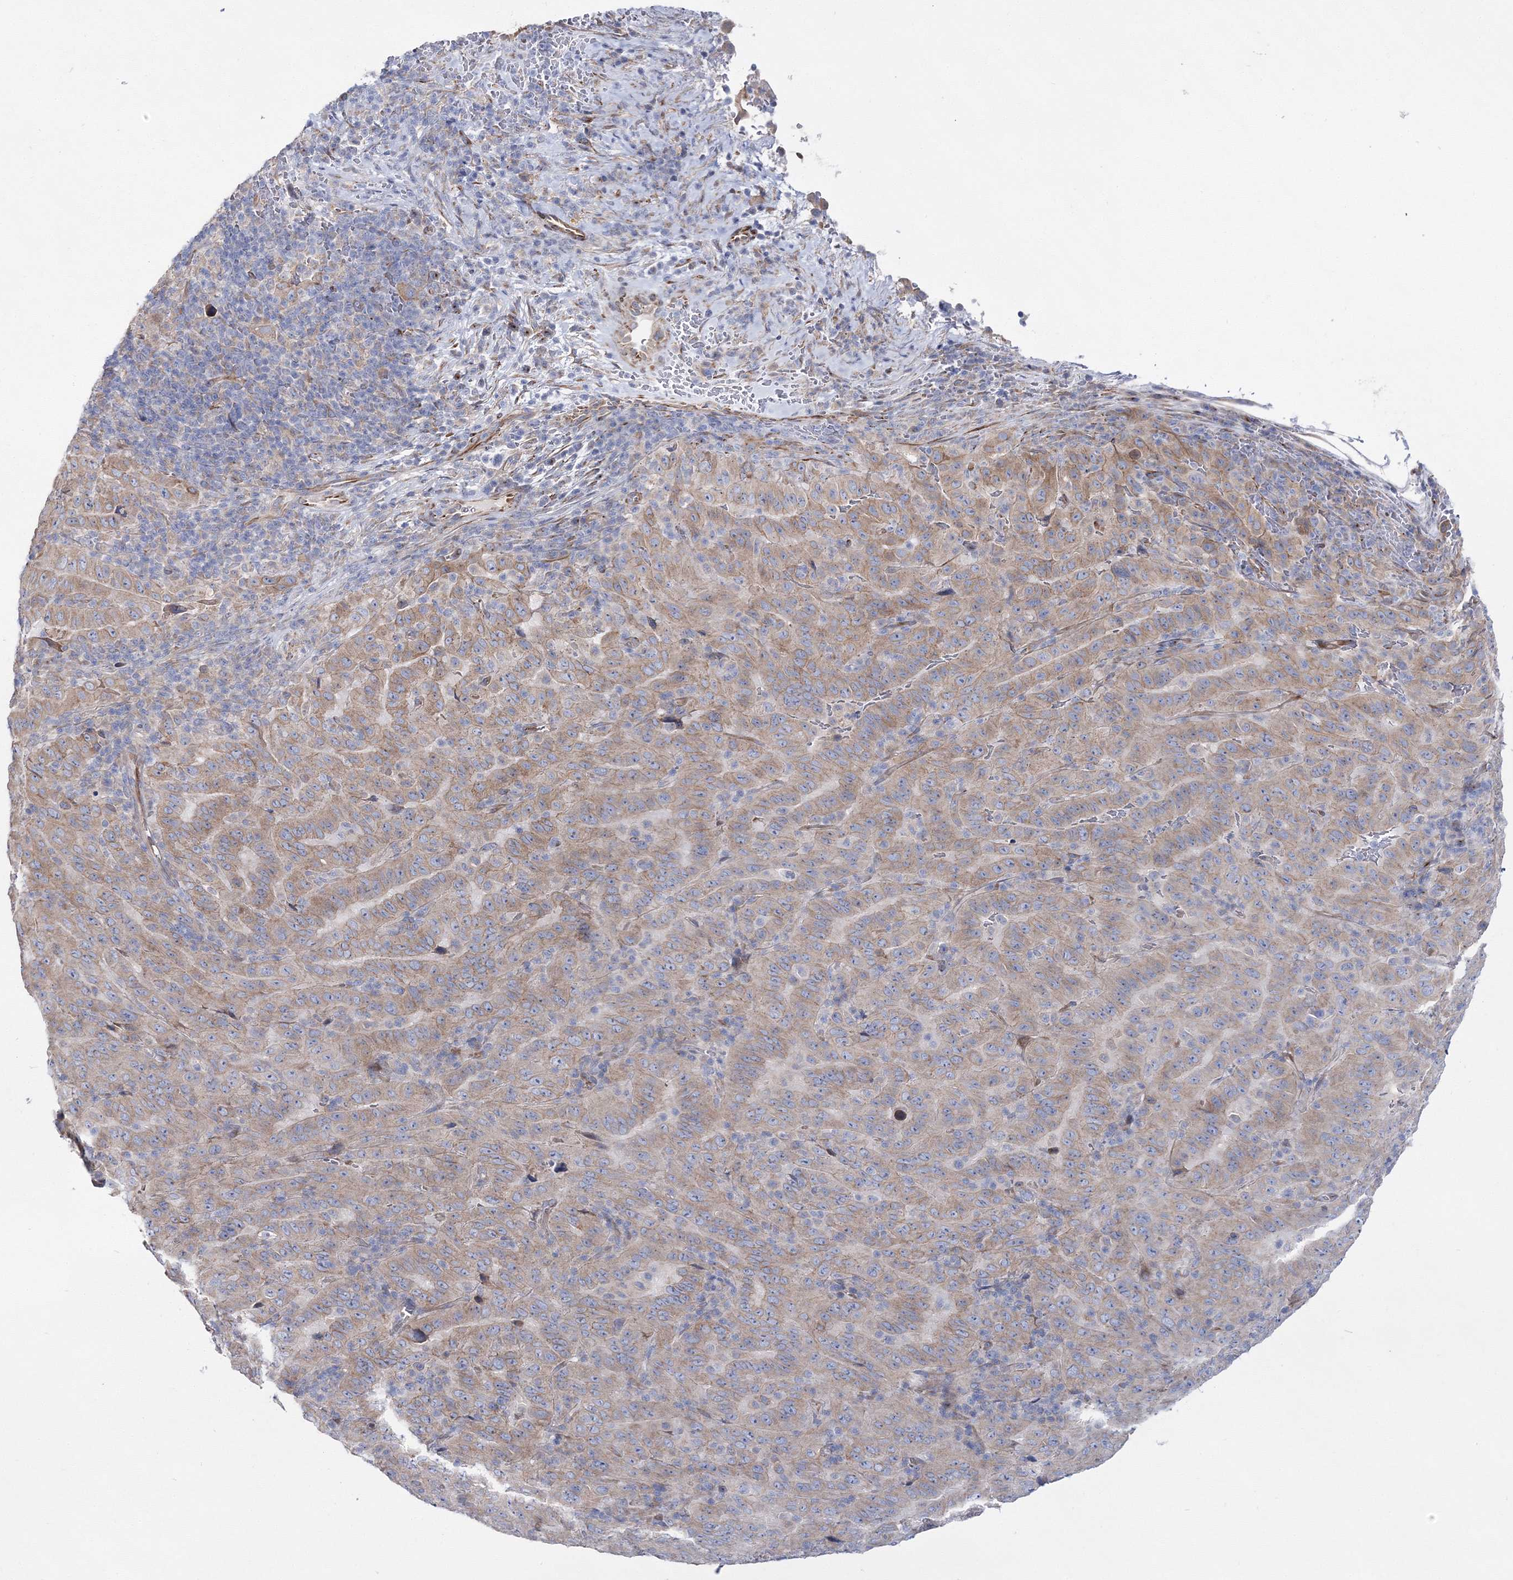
{"staining": {"intensity": "moderate", "quantity": ">75%", "location": "cytoplasmic/membranous"}, "tissue": "pancreatic cancer", "cell_type": "Tumor cells", "image_type": "cancer", "snomed": [{"axis": "morphology", "description": "Adenocarcinoma, NOS"}, {"axis": "topography", "description": "Pancreas"}], "caption": "Immunohistochemistry photomicrograph of adenocarcinoma (pancreatic) stained for a protein (brown), which displays medium levels of moderate cytoplasmic/membranous staining in about >75% of tumor cells.", "gene": "ARHGAP32", "patient": {"sex": "male", "age": 63}}